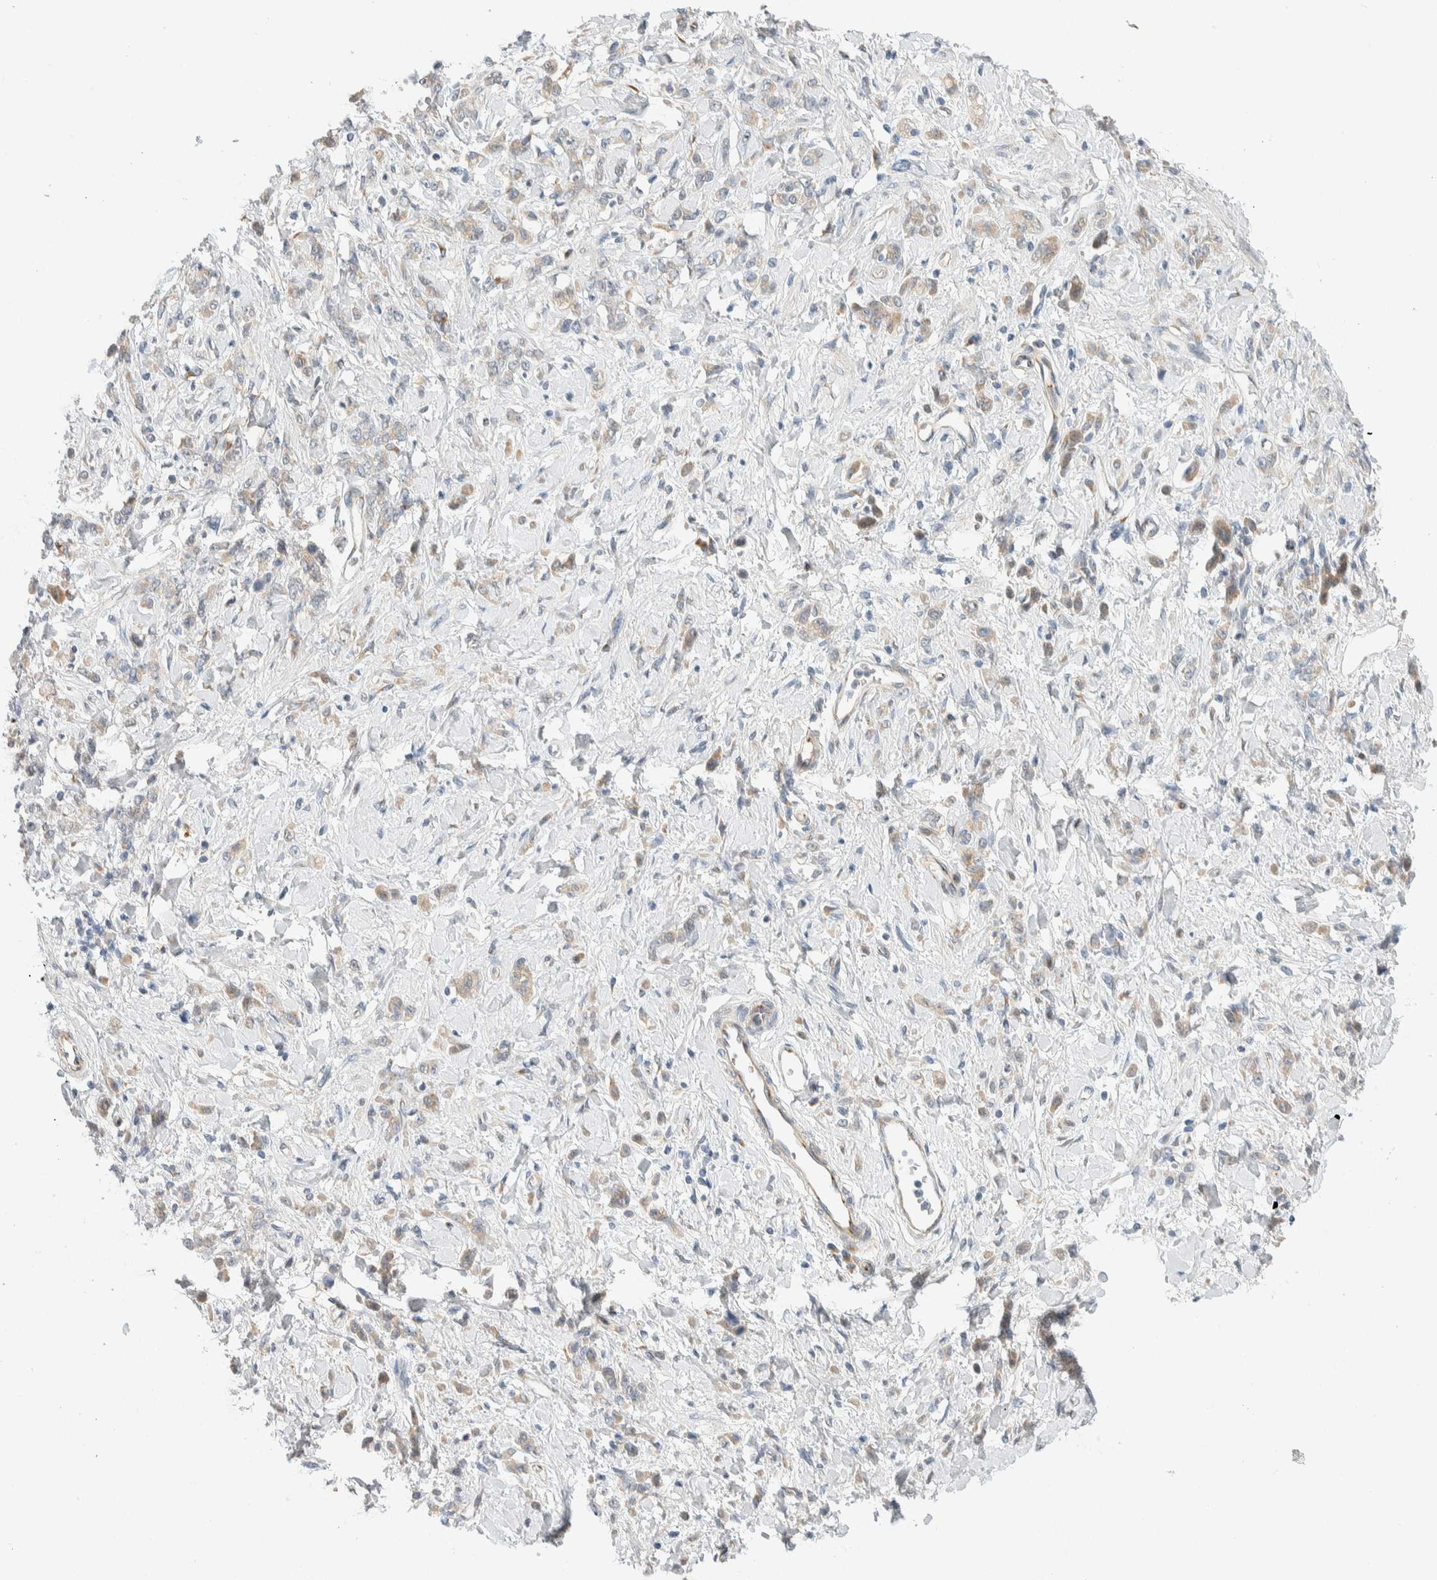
{"staining": {"intensity": "weak", "quantity": "<25%", "location": "cytoplasmic/membranous"}, "tissue": "stomach cancer", "cell_type": "Tumor cells", "image_type": "cancer", "snomed": [{"axis": "morphology", "description": "Normal tissue, NOS"}, {"axis": "morphology", "description": "Adenocarcinoma, NOS"}, {"axis": "topography", "description": "Stomach"}], "caption": "Immunohistochemical staining of stomach cancer (adenocarcinoma) demonstrates no significant positivity in tumor cells. (DAB (3,3'-diaminobenzidine) immunohistochemistry visualized using brightfield microscopy, high magnification).", "gene": "TMEM184B", "patient": {"sex": "male", "age": 82}}